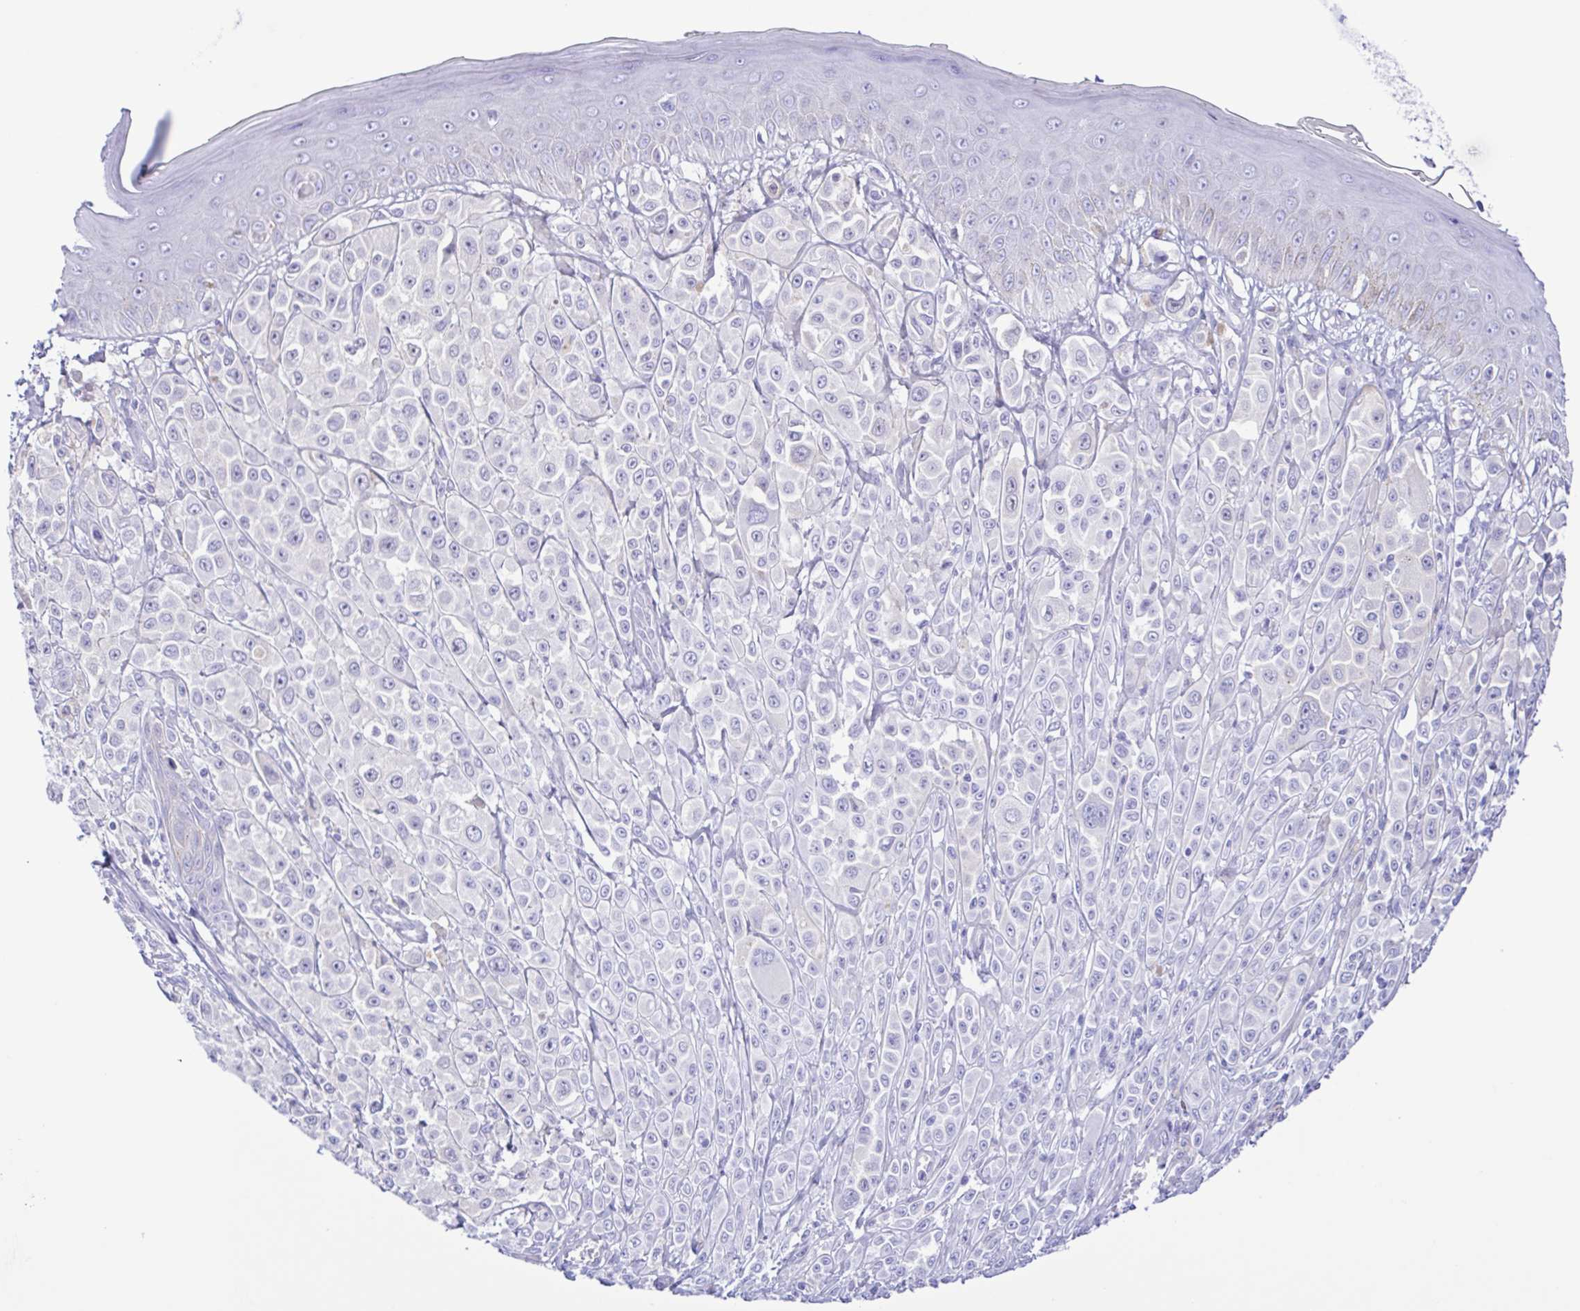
{"staining": {"intensity": "negative", "quantity": "none", "location": "none"}, "tissue": "melanoma", "cell_type": "Tumor cells", "image_type": "cancer", "snomed": [{"axis": "morphology", "description": "Malignant melanoma, NOS"}, {"axis": "topography", "description": "Skin"}], "caption": "High magnification brightfield microscopy of malignant melanoma stained with DAB (brown) and counterstained with hematoxylin (blue): tumor cells show no significant expression.", "gene": "CYP11A1", "patient": {"sex": "male", "age": 67}}